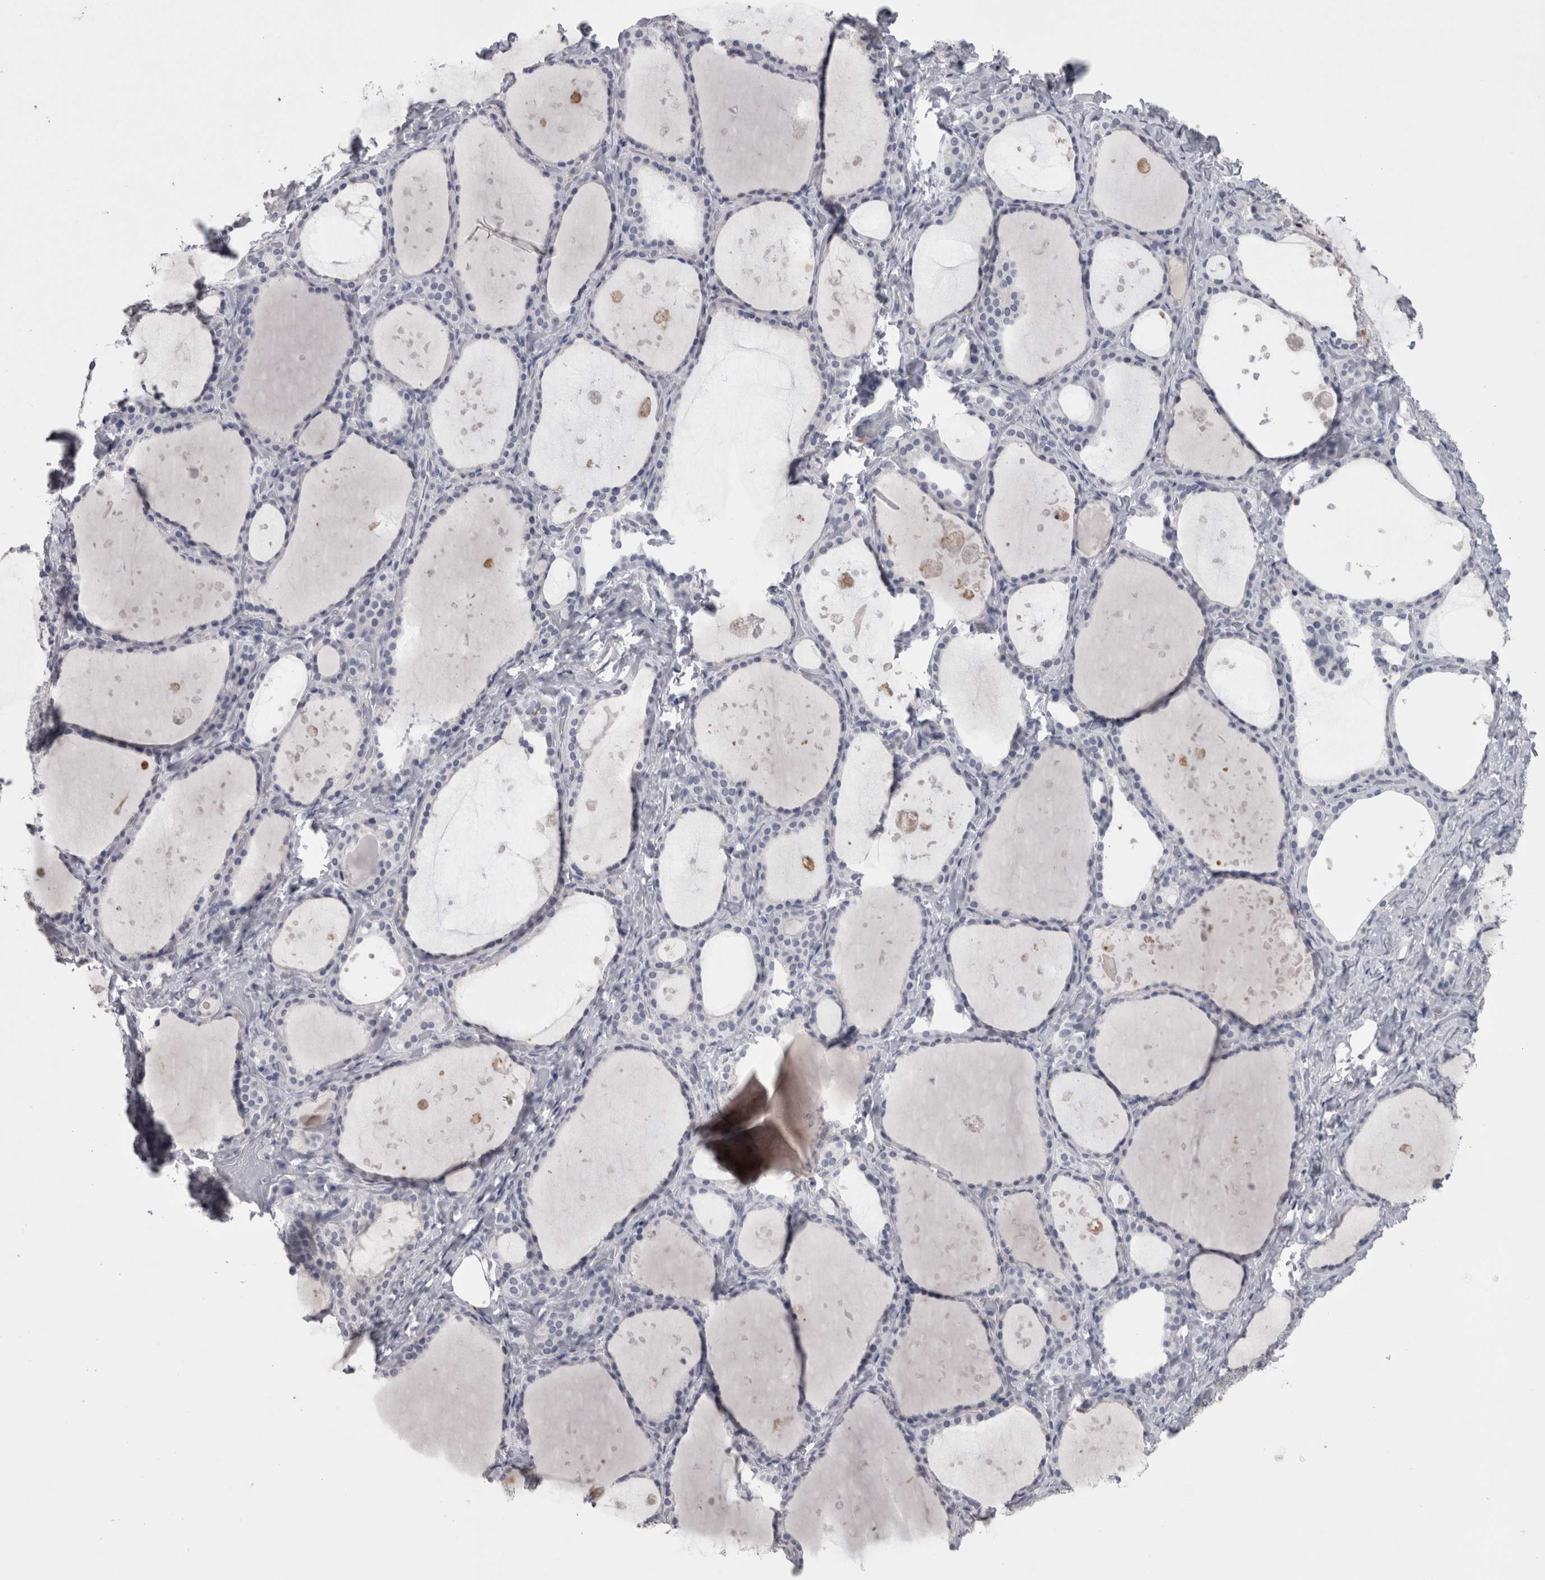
{"staining": {"intensity": "negative", "quantity": "none", "location": "none"}, "tissue": "thyroid gland", "cell_type": "Glandular cells", "image_type": "normal", "snomed": [{"axis": "morphology", "description": "Normal tissue, NOS"}, {"axis": "topography", "description": "Thyroid gland"}], "caption": "IHC photomicrograph of benign thyroid gland: thyroid gland stained with DAB displays no significant protein staining in glandular cells.", "gene": "PAX5", "patient": {"sex": "female", "age": 44}}